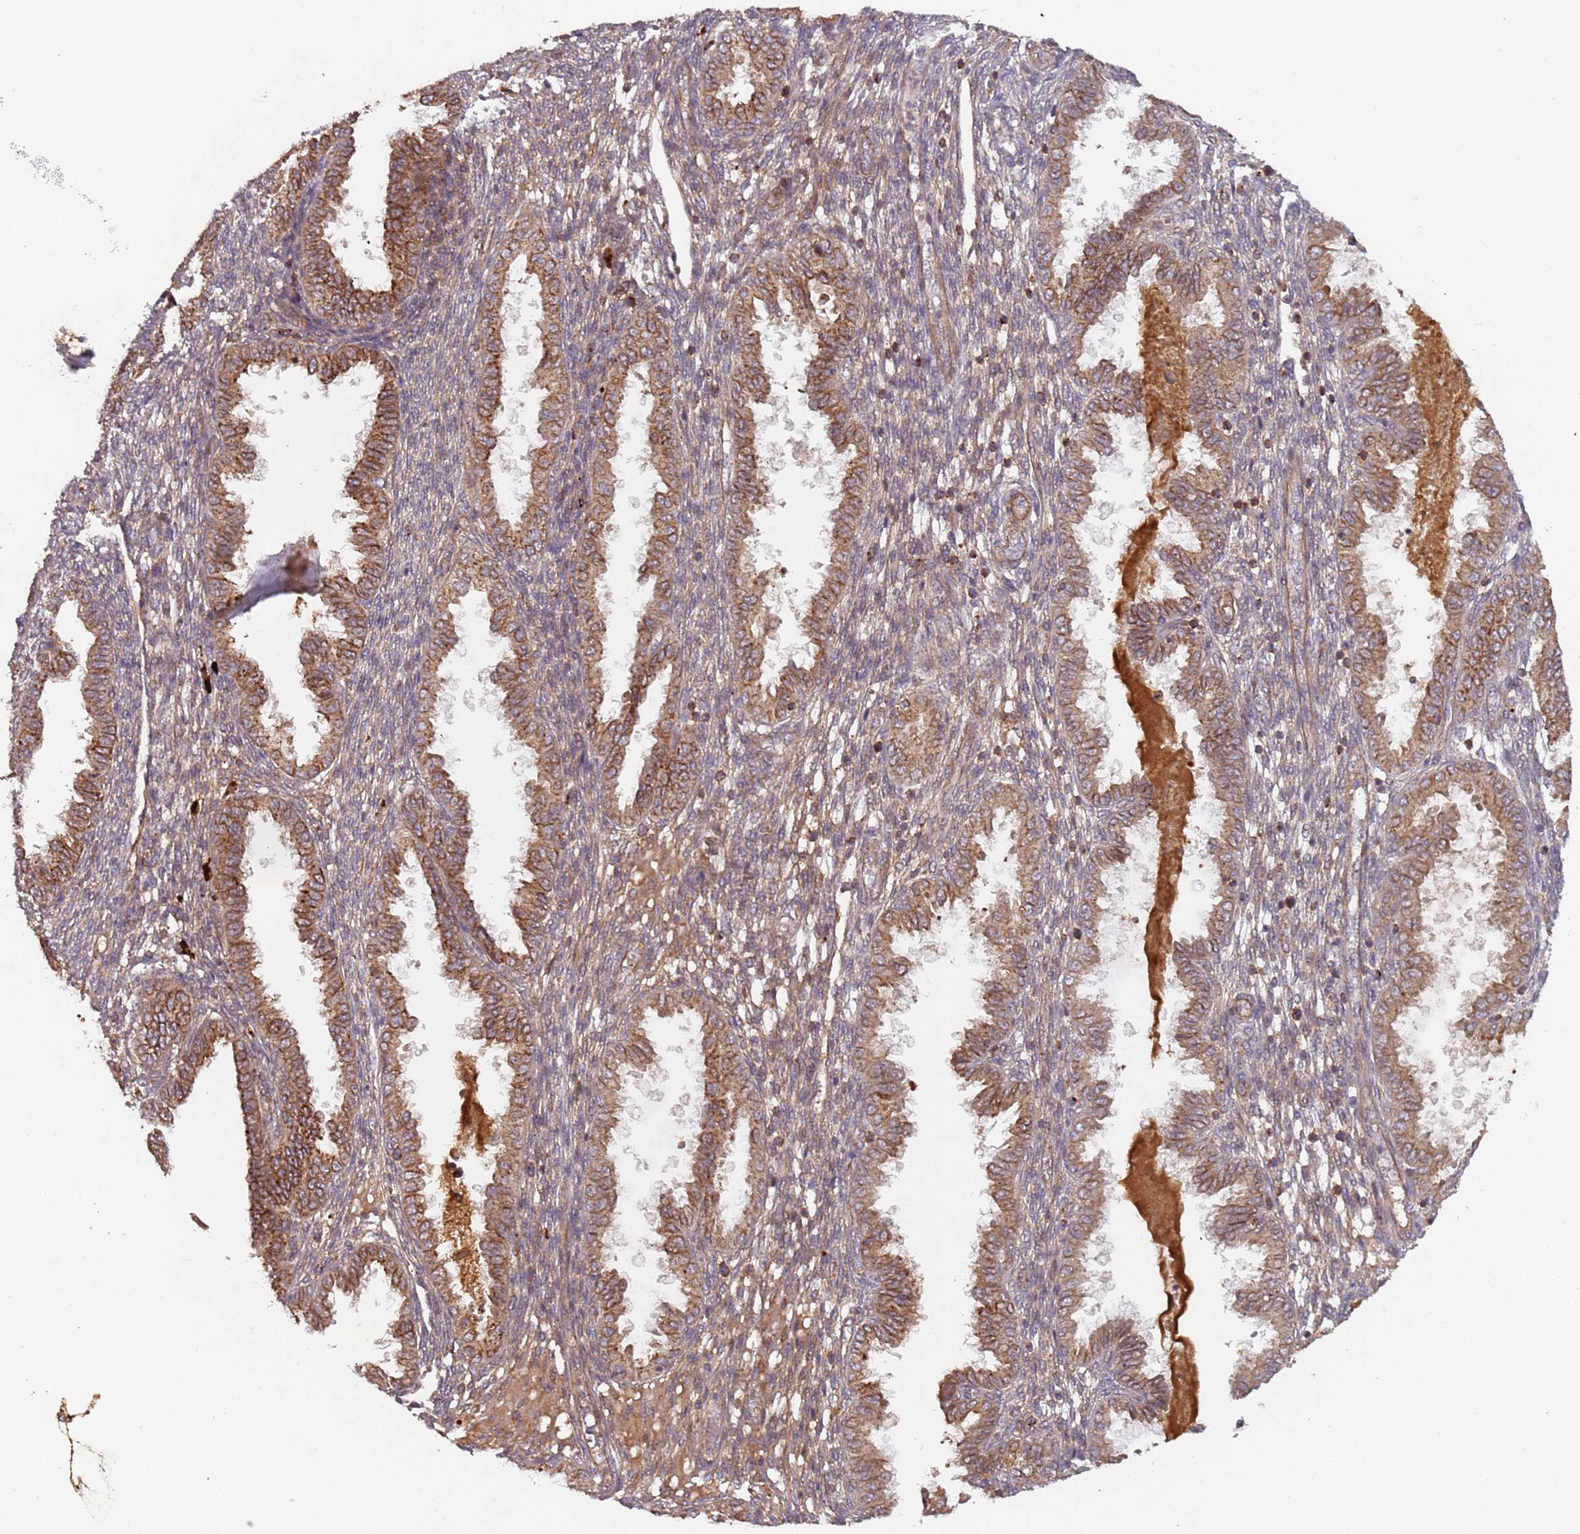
{"staining": {"intensity": "weak", "quantity": "<25%", "location": "cytoplasmic/membranous"}, "tissue": "endometrium", "cell_type": "Cells in endometrial stroma", "image_type": "normal", "snomed": [{"axis": "morphology", "description": "Normal tissue, NOS"}, {"axis": "topography", "description": "Endometrium"}], "caption": "Cells in endometrial stroma are negative for protein expression in unremarkable human endometrium. The staining was performed using DAB (3,3'-diaminobenzidine) to visualize the protein expression in brown, while the nuclei were stained in blue with hematoxylin (Magnification: 20x).", "gene": "KANSL1L", "patient": {"sex": "female", "age": 33}}